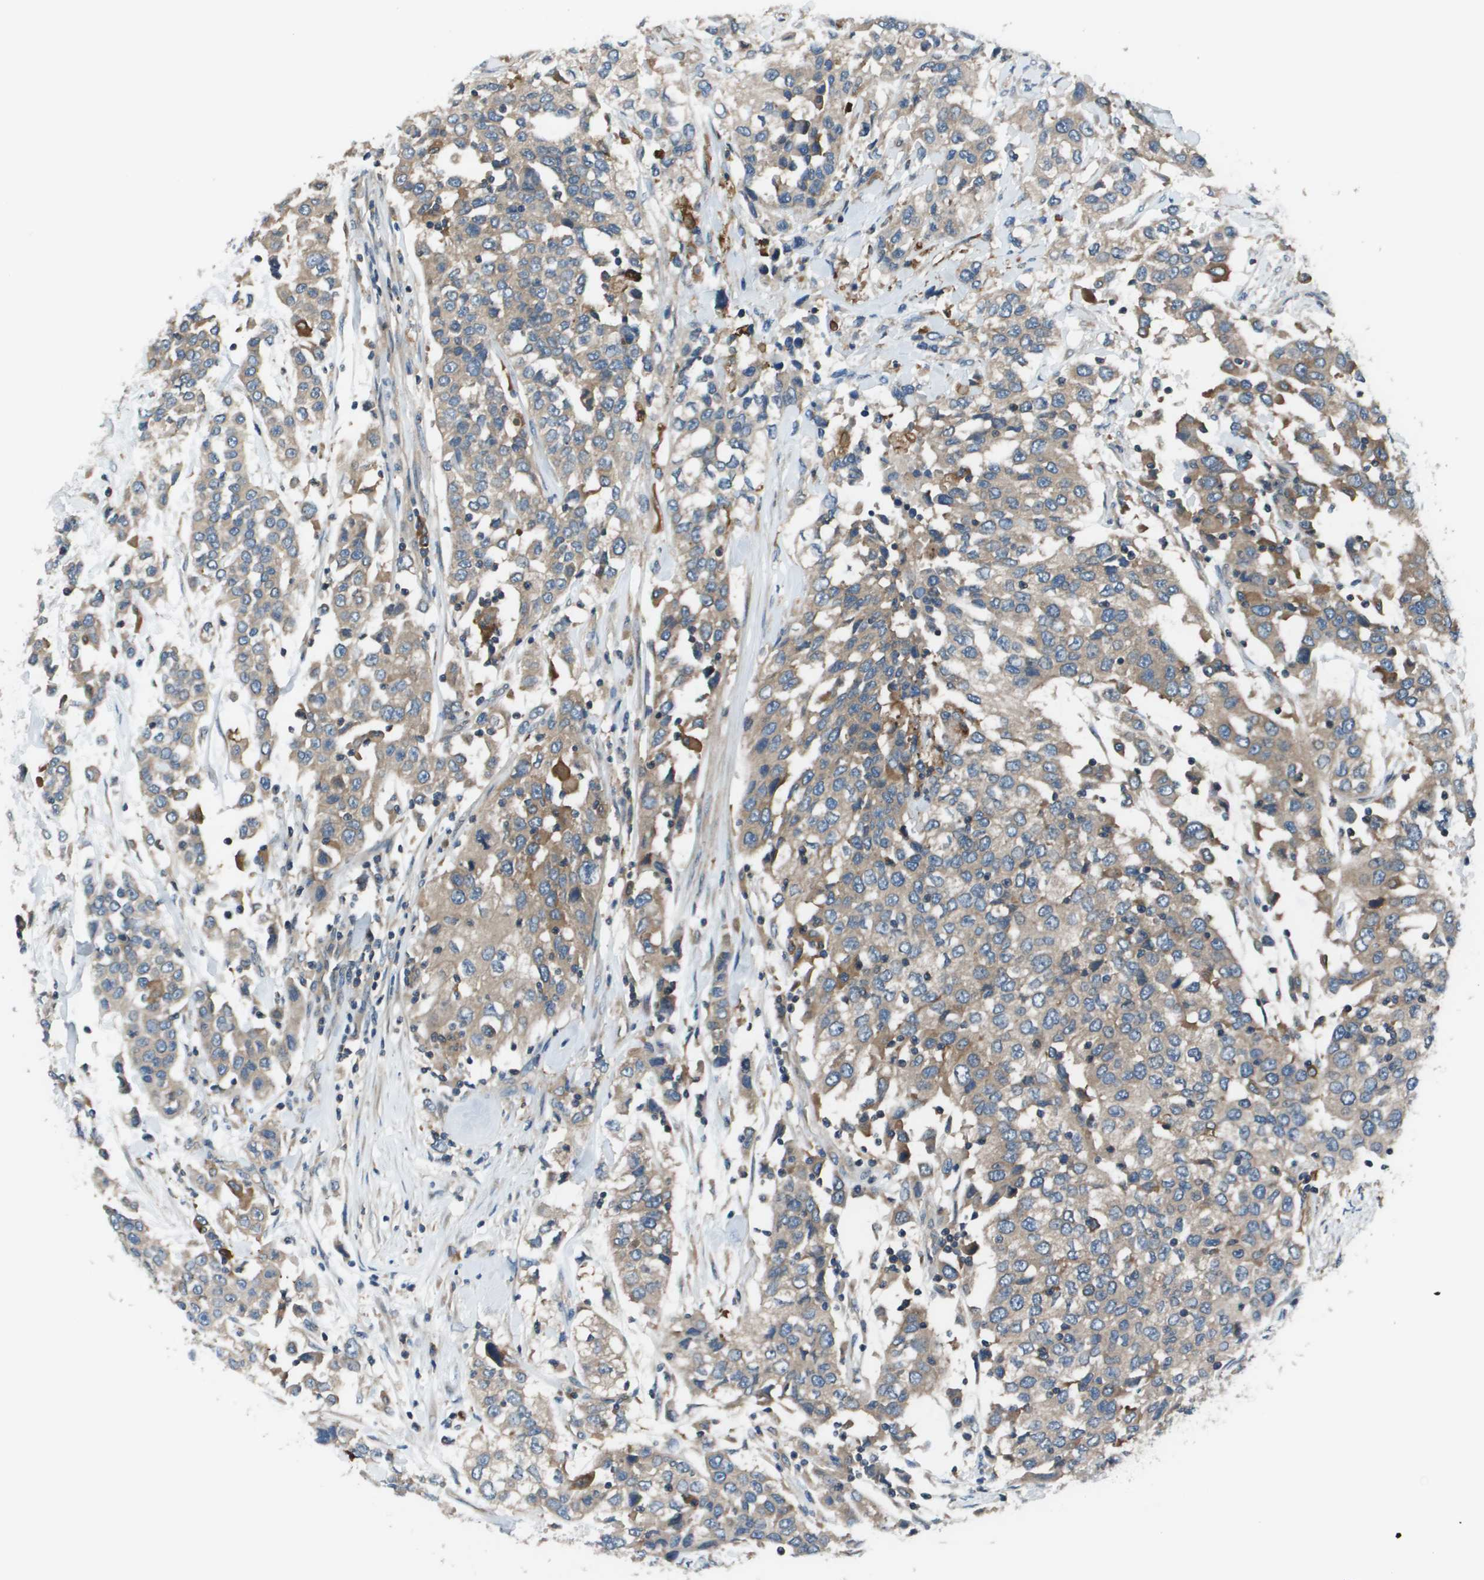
{"staining": {"intensity": "moderate", "quantity": "25%-75%", "location": "cytoplasmic/membranous"}, "tissue": "urothelial cancer", "cell_type": "Tumor cells", "image_type": "cancer", "snomed": [{"axis": "morphology", "description": "Urothelial carcinoma, High grade"}, {"axis": "topography", "description": "Urinary bladder"}], "caption": "The immunohistochemical stain labels moderate cytoplasmic/membranous expression in tumor cells of urothelial carcinoma (high-grade) tissue.", "gene": "EIF3B", "patient": {"sex": "female", "age": 80}}